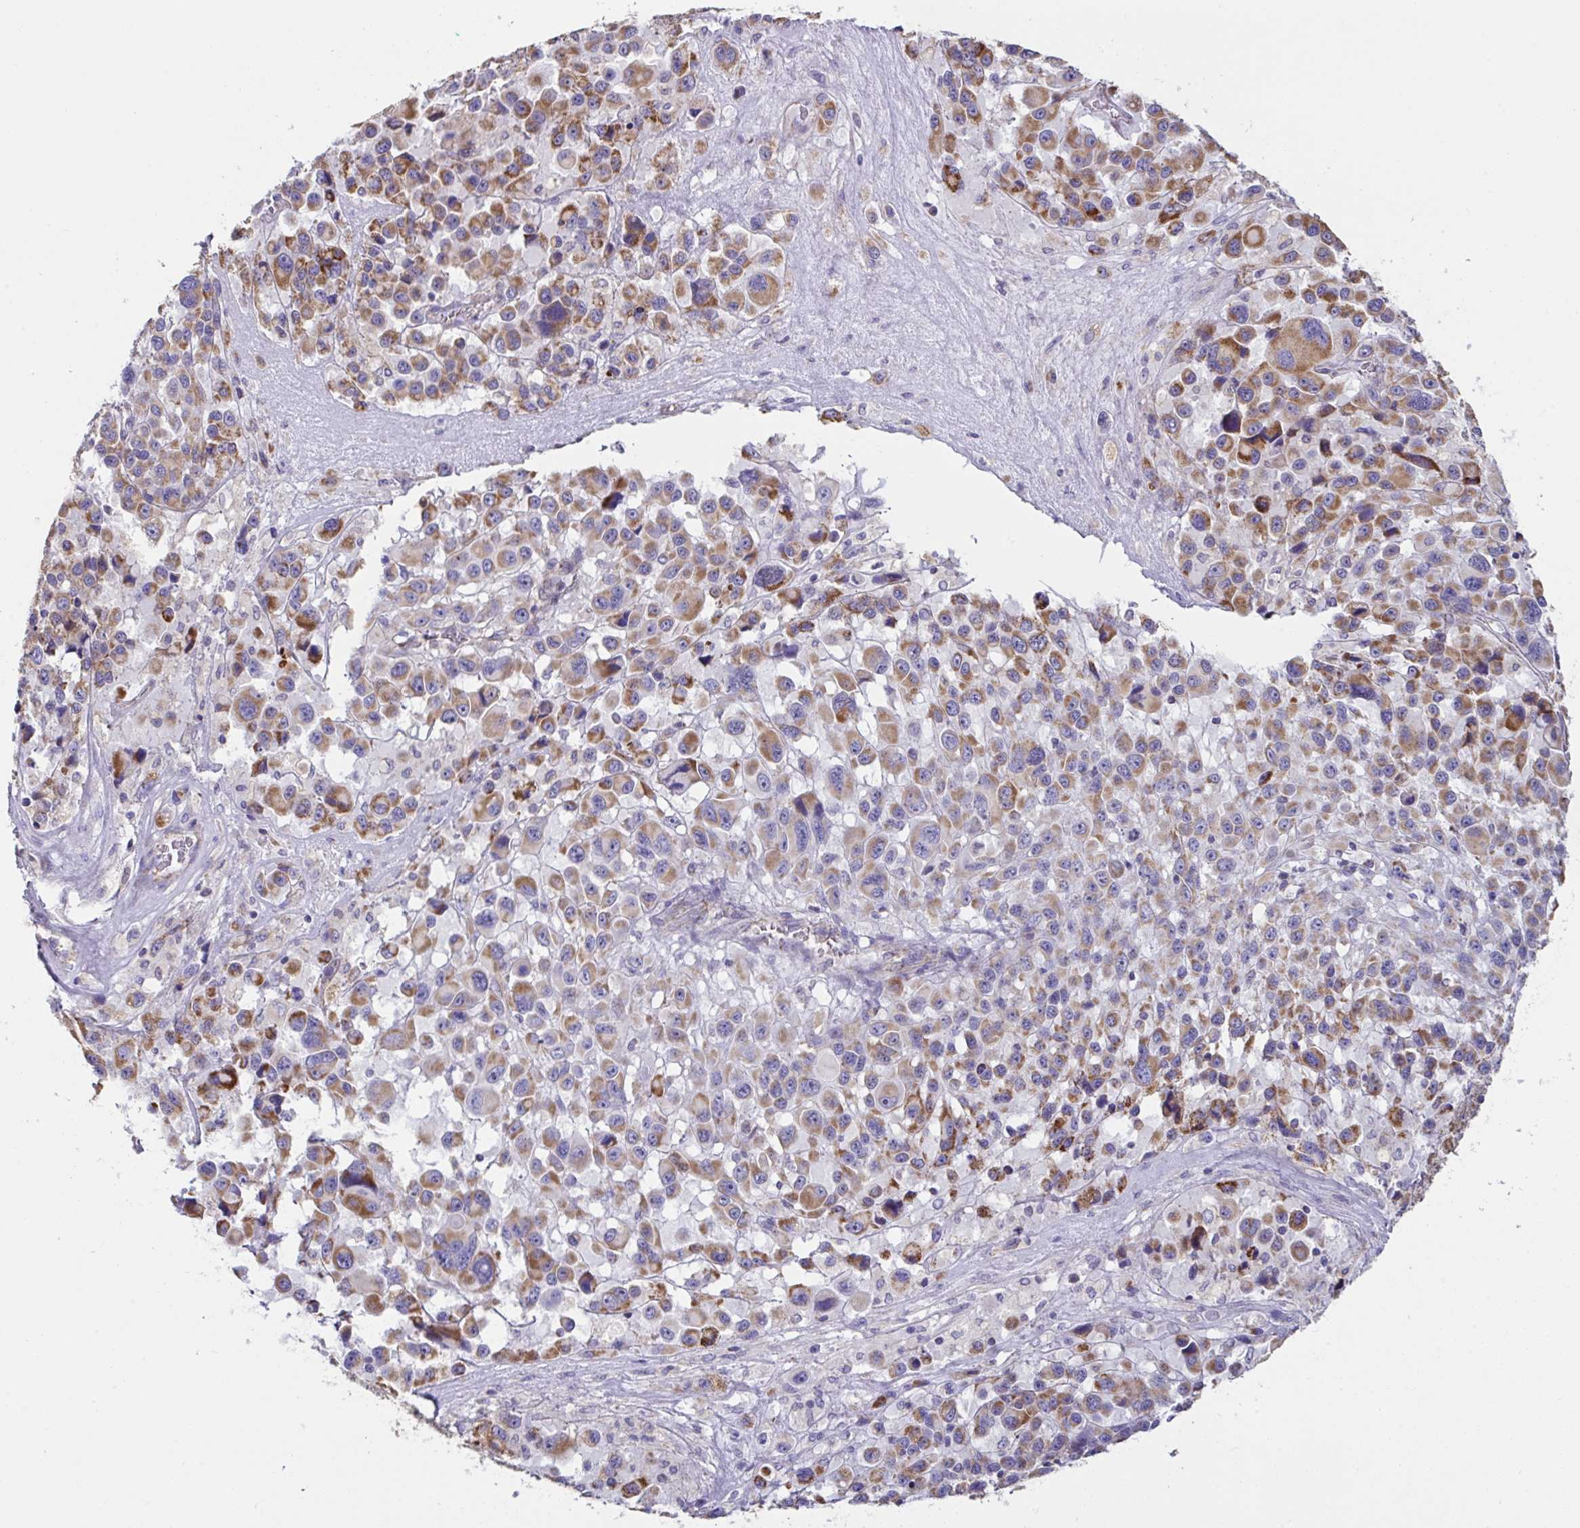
{"staining": {"intensity": "strong", "quantity": "25%-75%", "location": "cytoplasmic/membranous"}, "tissue": "melanoma", "cell_type": "Tumor cells", "image_type": "cancer", "snomed": [{"axis": "morphology", "description": "Malignant melanoma, Metastatic site"}, {"axis": "topography", "description": "Lymph node"}], "caption": "Human malignant melanoma (metastatic site) stained with a brown dye reveals strong cytoplasmic/membranous positive staining in about 25%-75% of tumor cells.", "gene": "DOK7", "patient": {"sex": "female", "age": 65}}